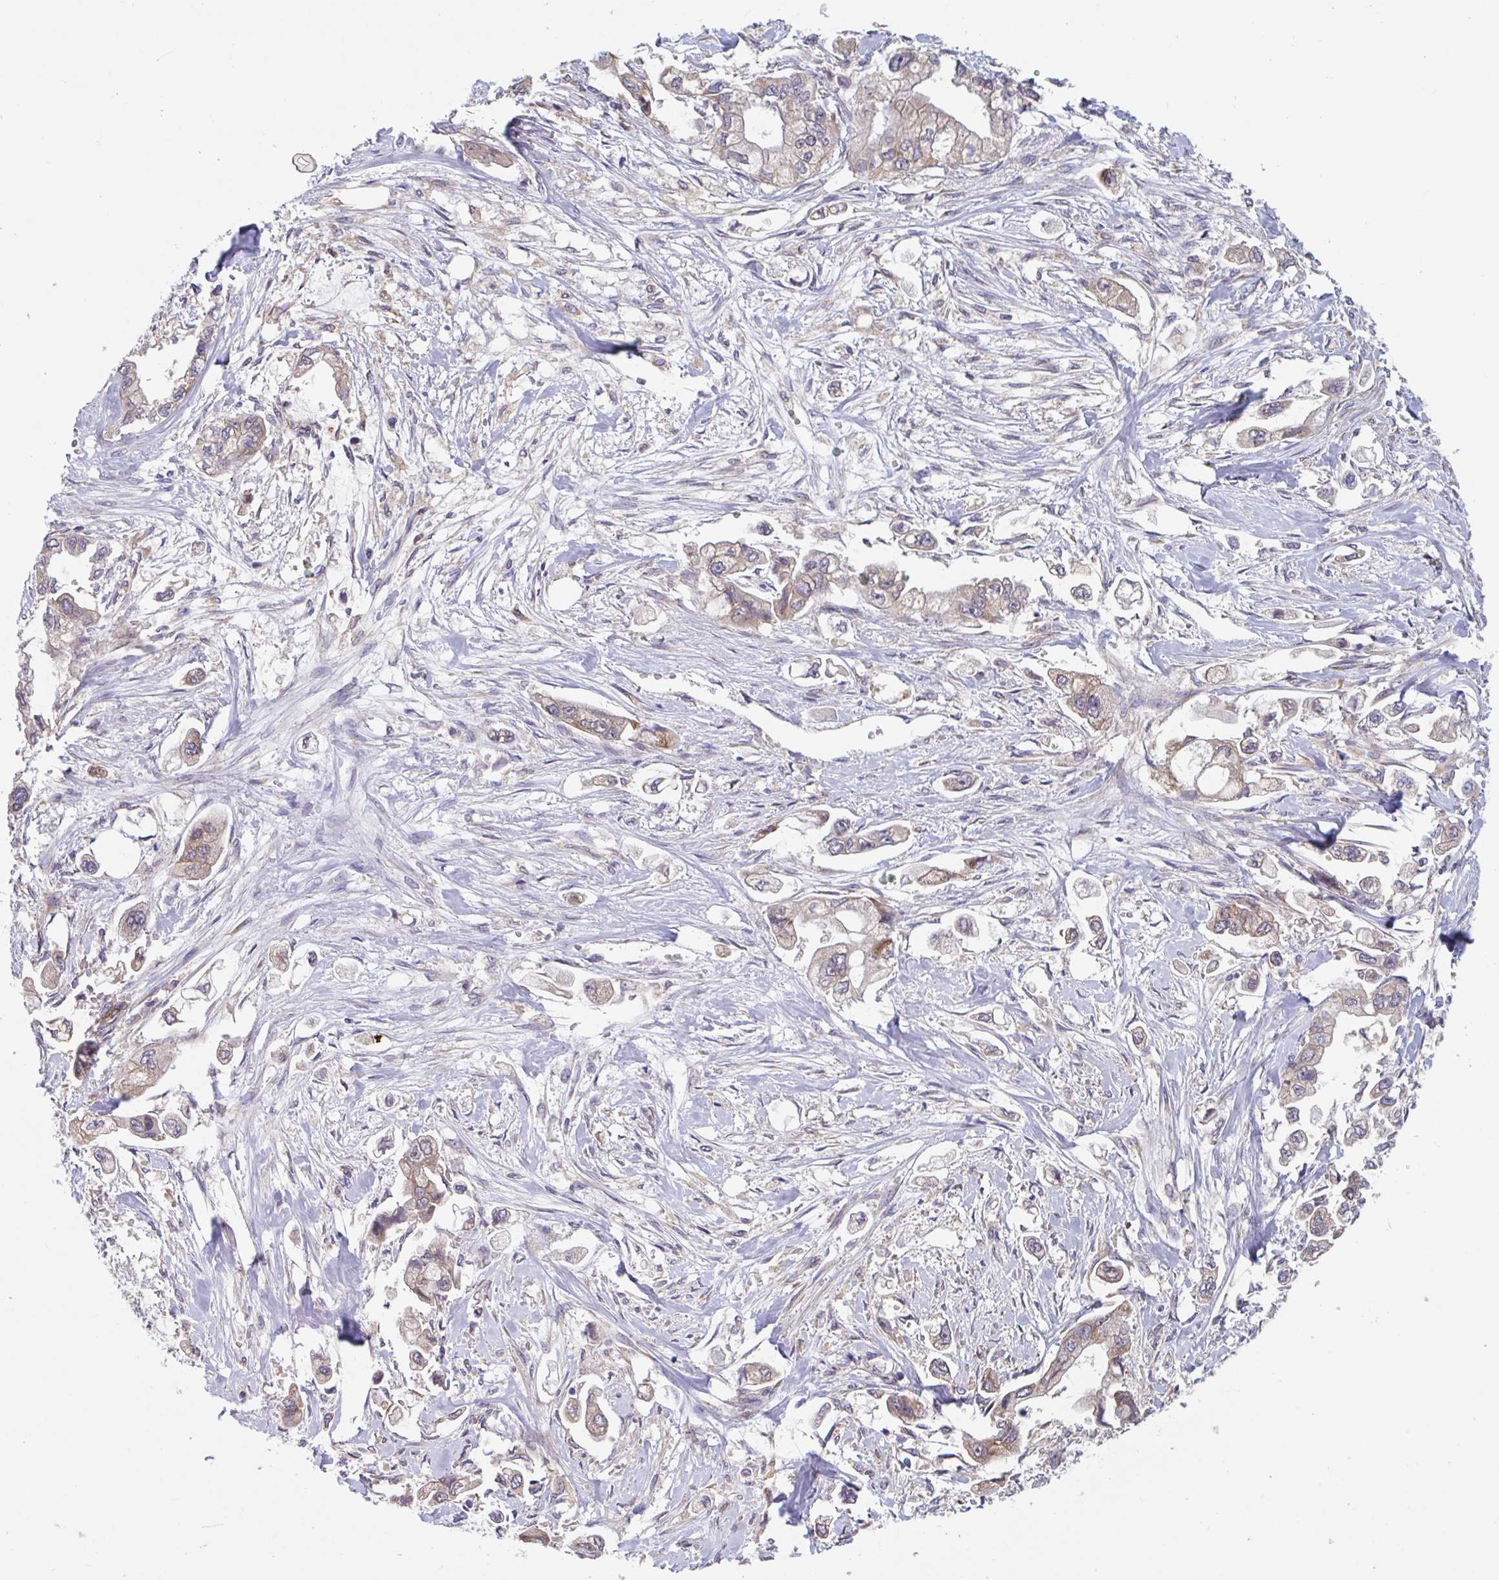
{"staining": {"intensity": "weak", "quantity": ">75%", "location": "cytoplasmic/membranous"}, "tissue": "stomach cancer", "cell_type": "Tumor cells", "image_type": "cancer", "snomed": [{"axis": "morphology", "description": "Adenocarcinoma, NOS"}, {"axis": "topography", "description": "Stomach"}], "caption": "The immunohistochemical stain labels weak cytoplasmic/membranous positivity in tumor cells of adenocarcinoma (stomach) tissue.", "gene": "SNX8", "patient": {"sex": "male", "age": 62}}